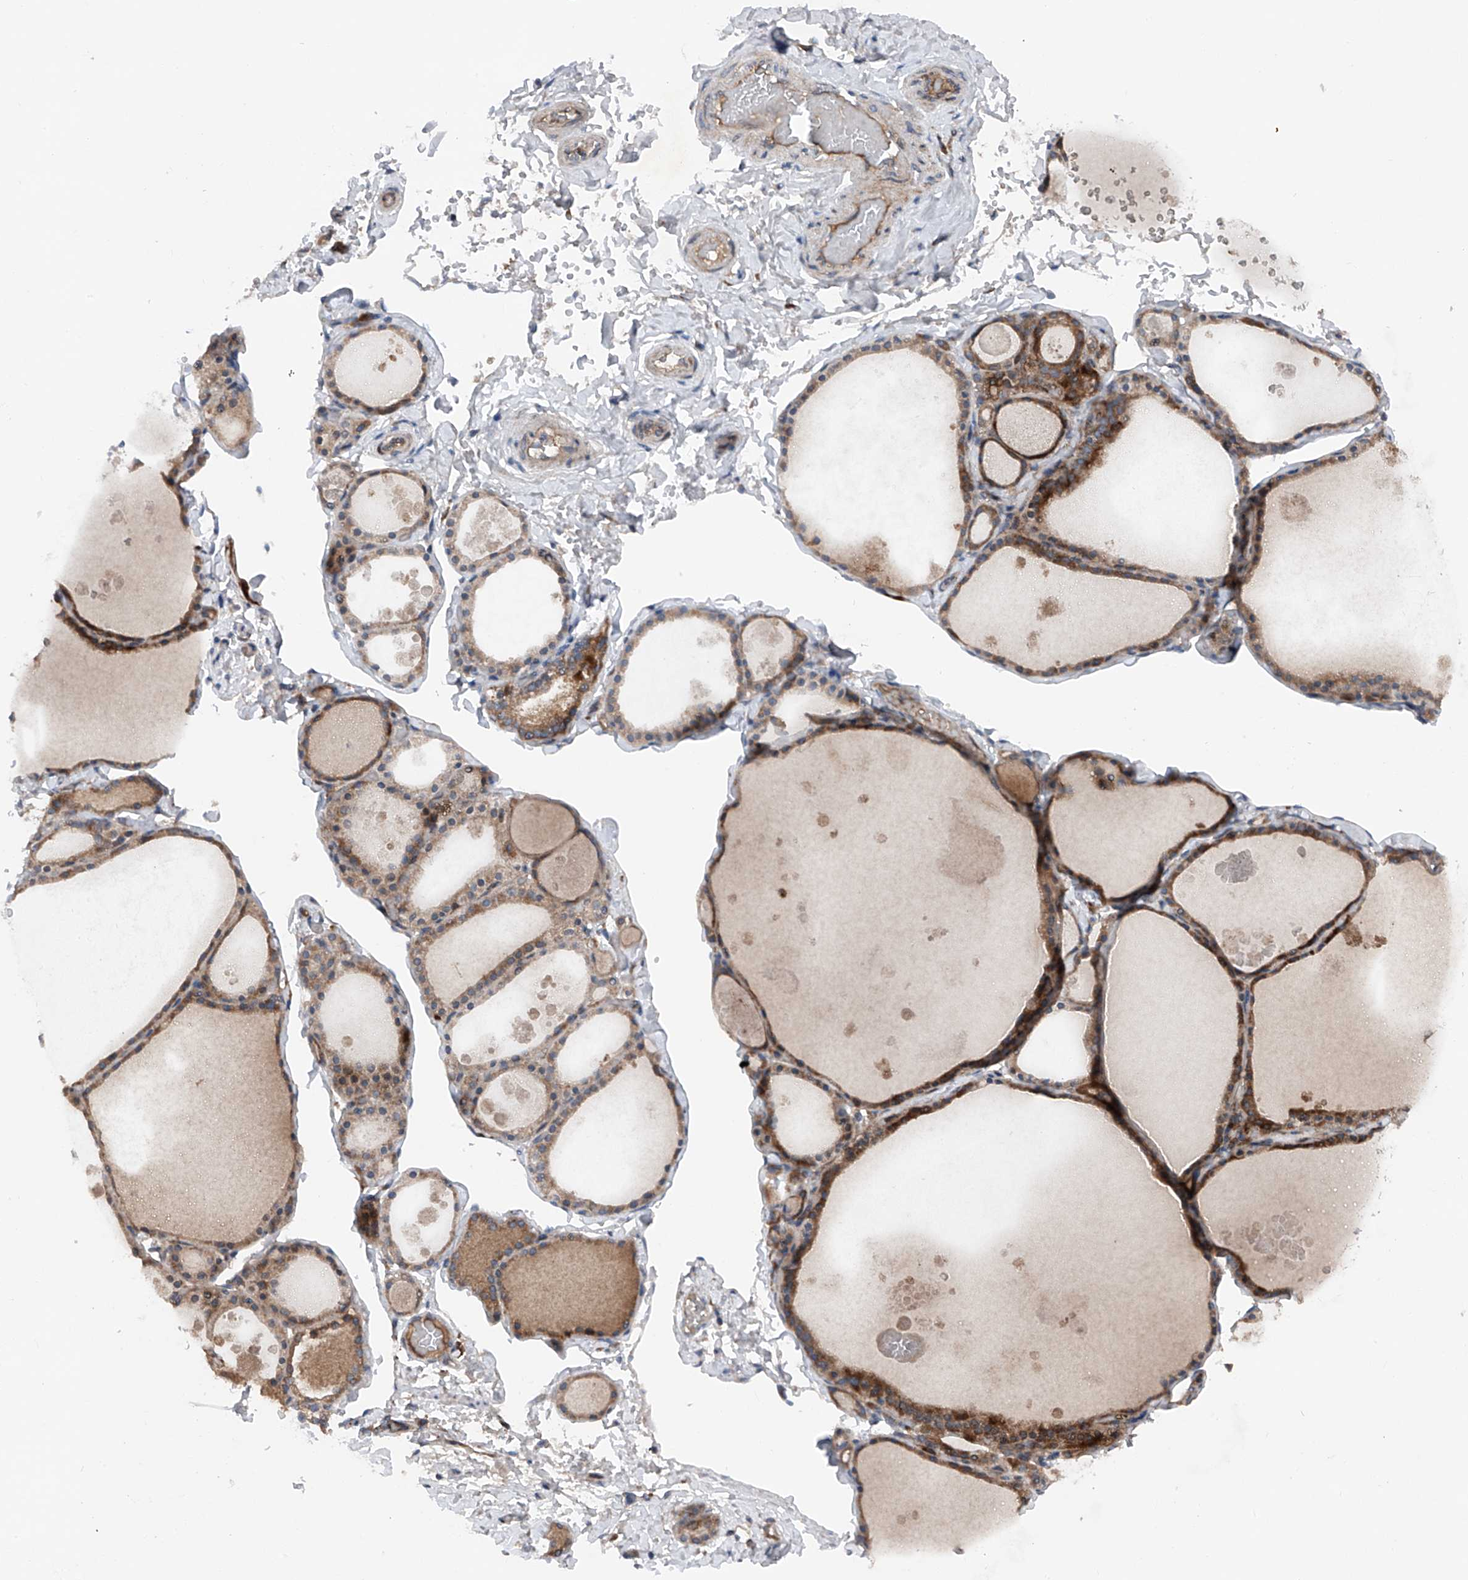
{"staining": {"intensity": "strong", "quantity": ">75%", "location": "cytoplasmic/membranous"}, "tissue": "thyroid gland", "cell_type": "Glandular cells", "image_type": "normal", "snomed": [{"axis": "morphology", "description": "Normal tissue, NOS"}, {"axis": "topography", "description": "Thyroid gland"}], "caption": "This histopathology image displays immunohistochemistry (IHC) staining of benign thyroid gland, with high strong cytoplasmic/membranous staining in approximately >75% of glandular cells.", "gene": "DAD1", "patient": {"sex": "male", "age": 56}}